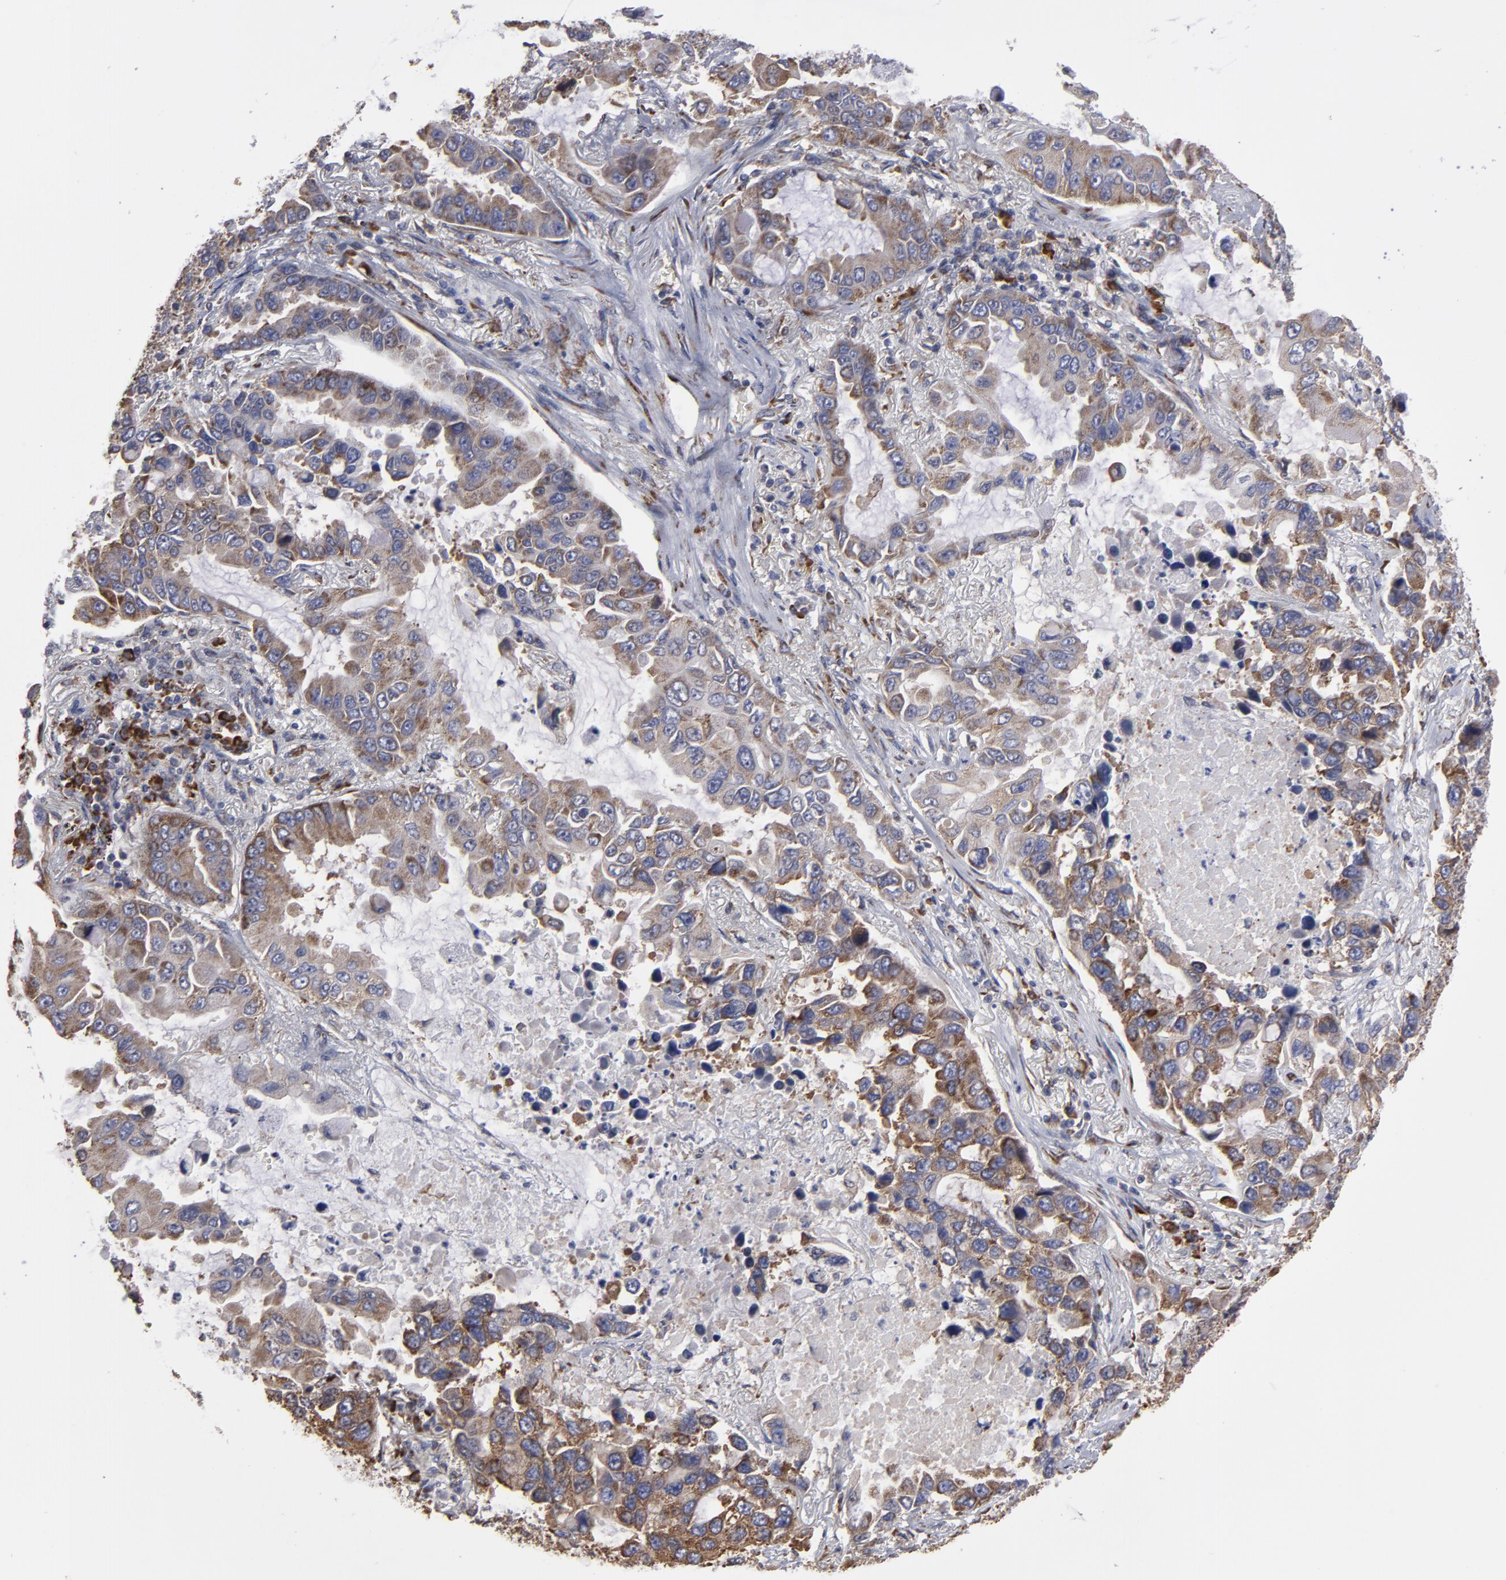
{"staining": {"intensity": "moderate", "quantity": ">75%", "location": "cytoplasmic/membranous"}, "tissue": "lung cancer", "cell_type": "Tumor cells", "image_type": "cancer", "snomed": [{"axis": "morphology", "description": "Adenocarcinoma, NOS"}, {"axis": "topography", "description": "Lung"}], "caption": "Lung adenocarcinoma stained with DAB immunohistochemistry (IHC) reveals medium levels of moderate cytoplasmic/membranous positivity in approximately >75% of tumor cells.", "gene": "SND1", "patient": {"sex": "male", "age": 64}}